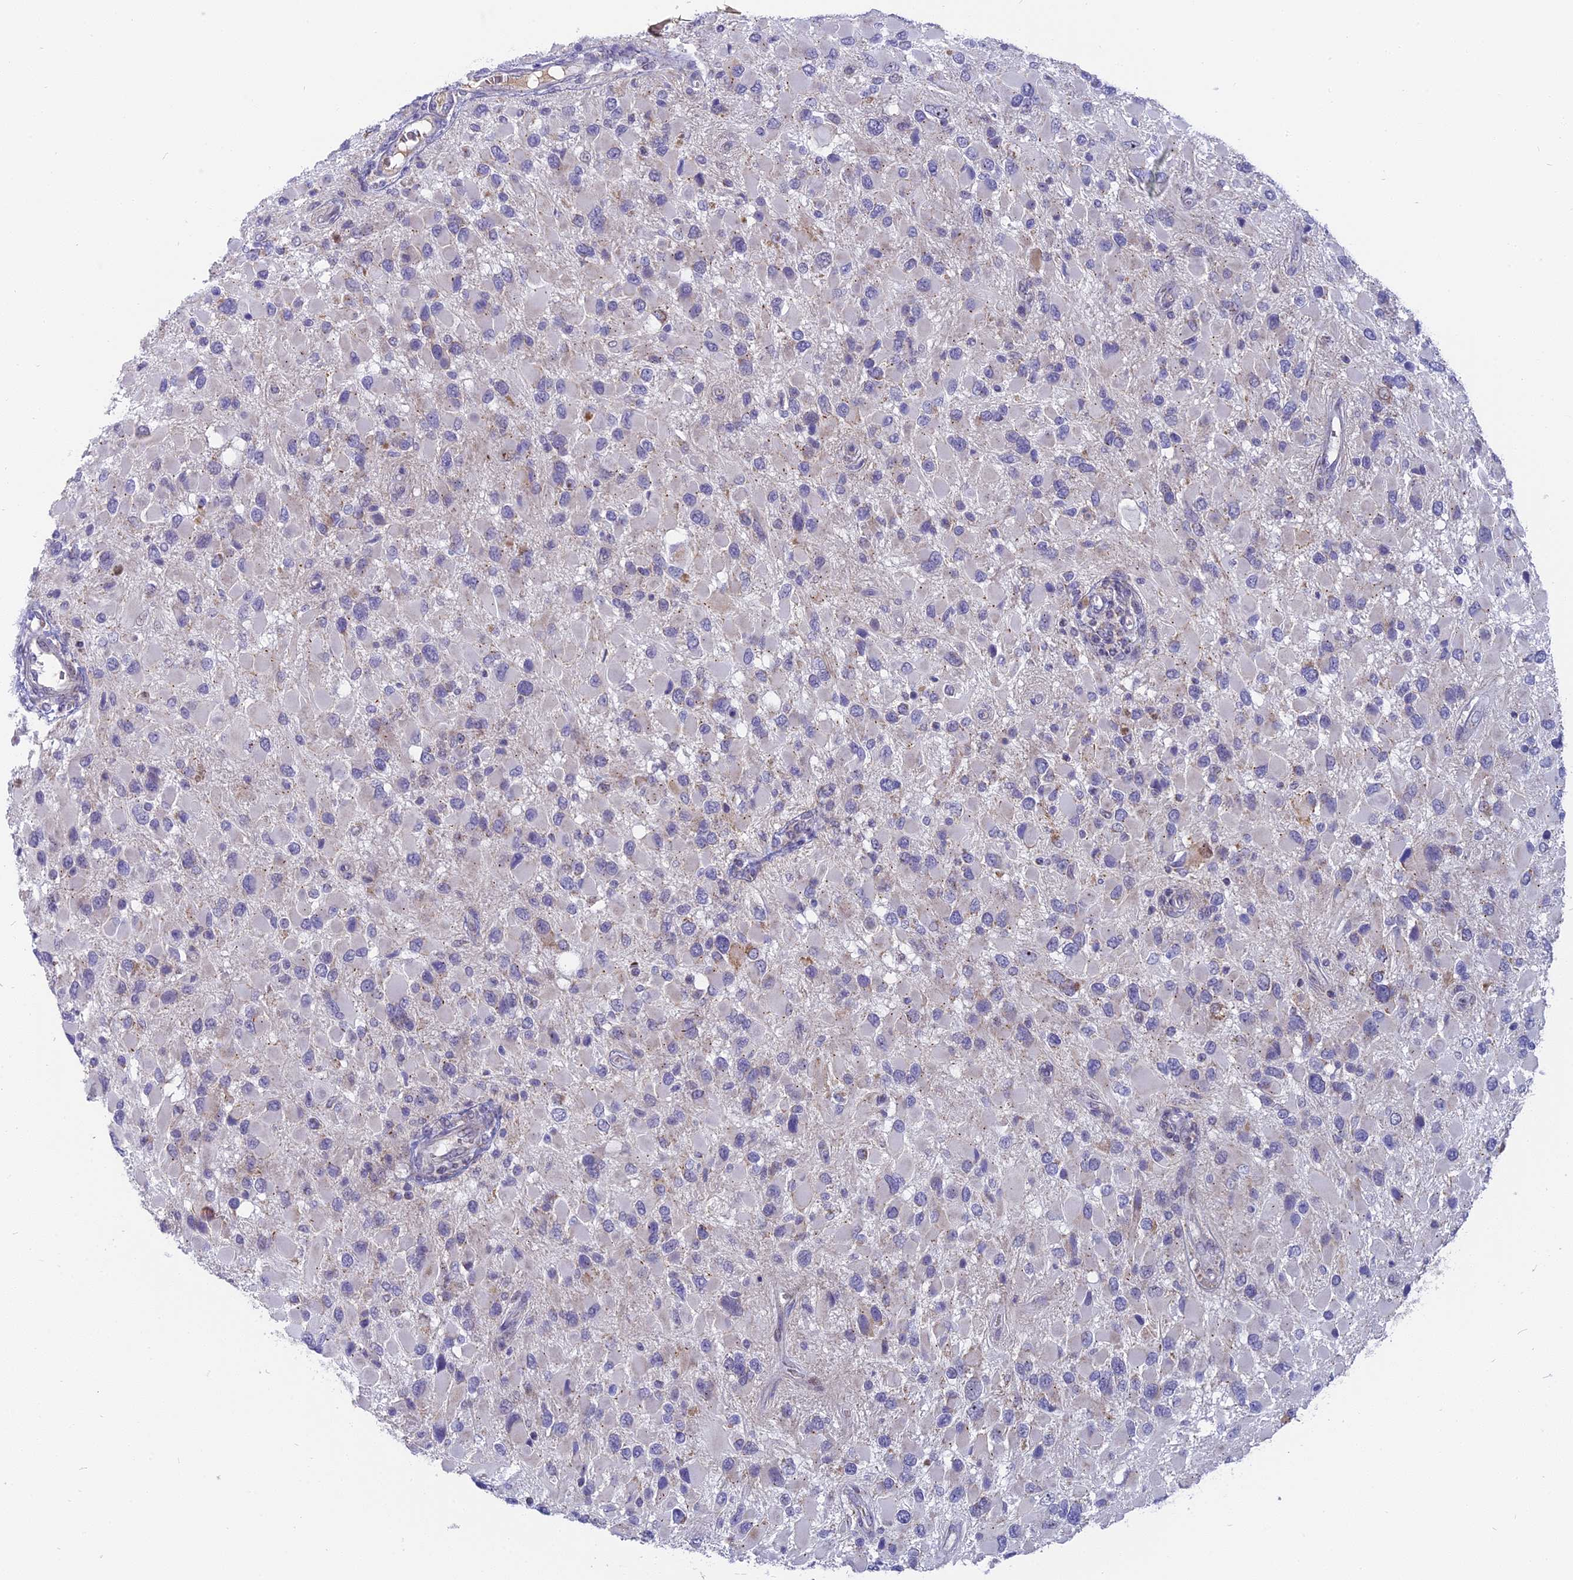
{"staining": {"intensity": "negative", "quantity": "none", "location": "none"}, "tissue": "glioma", "cell_type": "Tumor cells", "image_type": "cancer", "snomed": [{"axis": "morphology", "description": "Glioma, malignant, High grade"}, {"axis": "topography", "description": "Brain"}], "caption": "Immunohistochemical staining of human malignant glioma (high-grade) reveals no significant expression in tumor cells. Nuclei are stained in blue.", "gene": "DTWD1", "patient": {"sex": "male", "age": 53}}